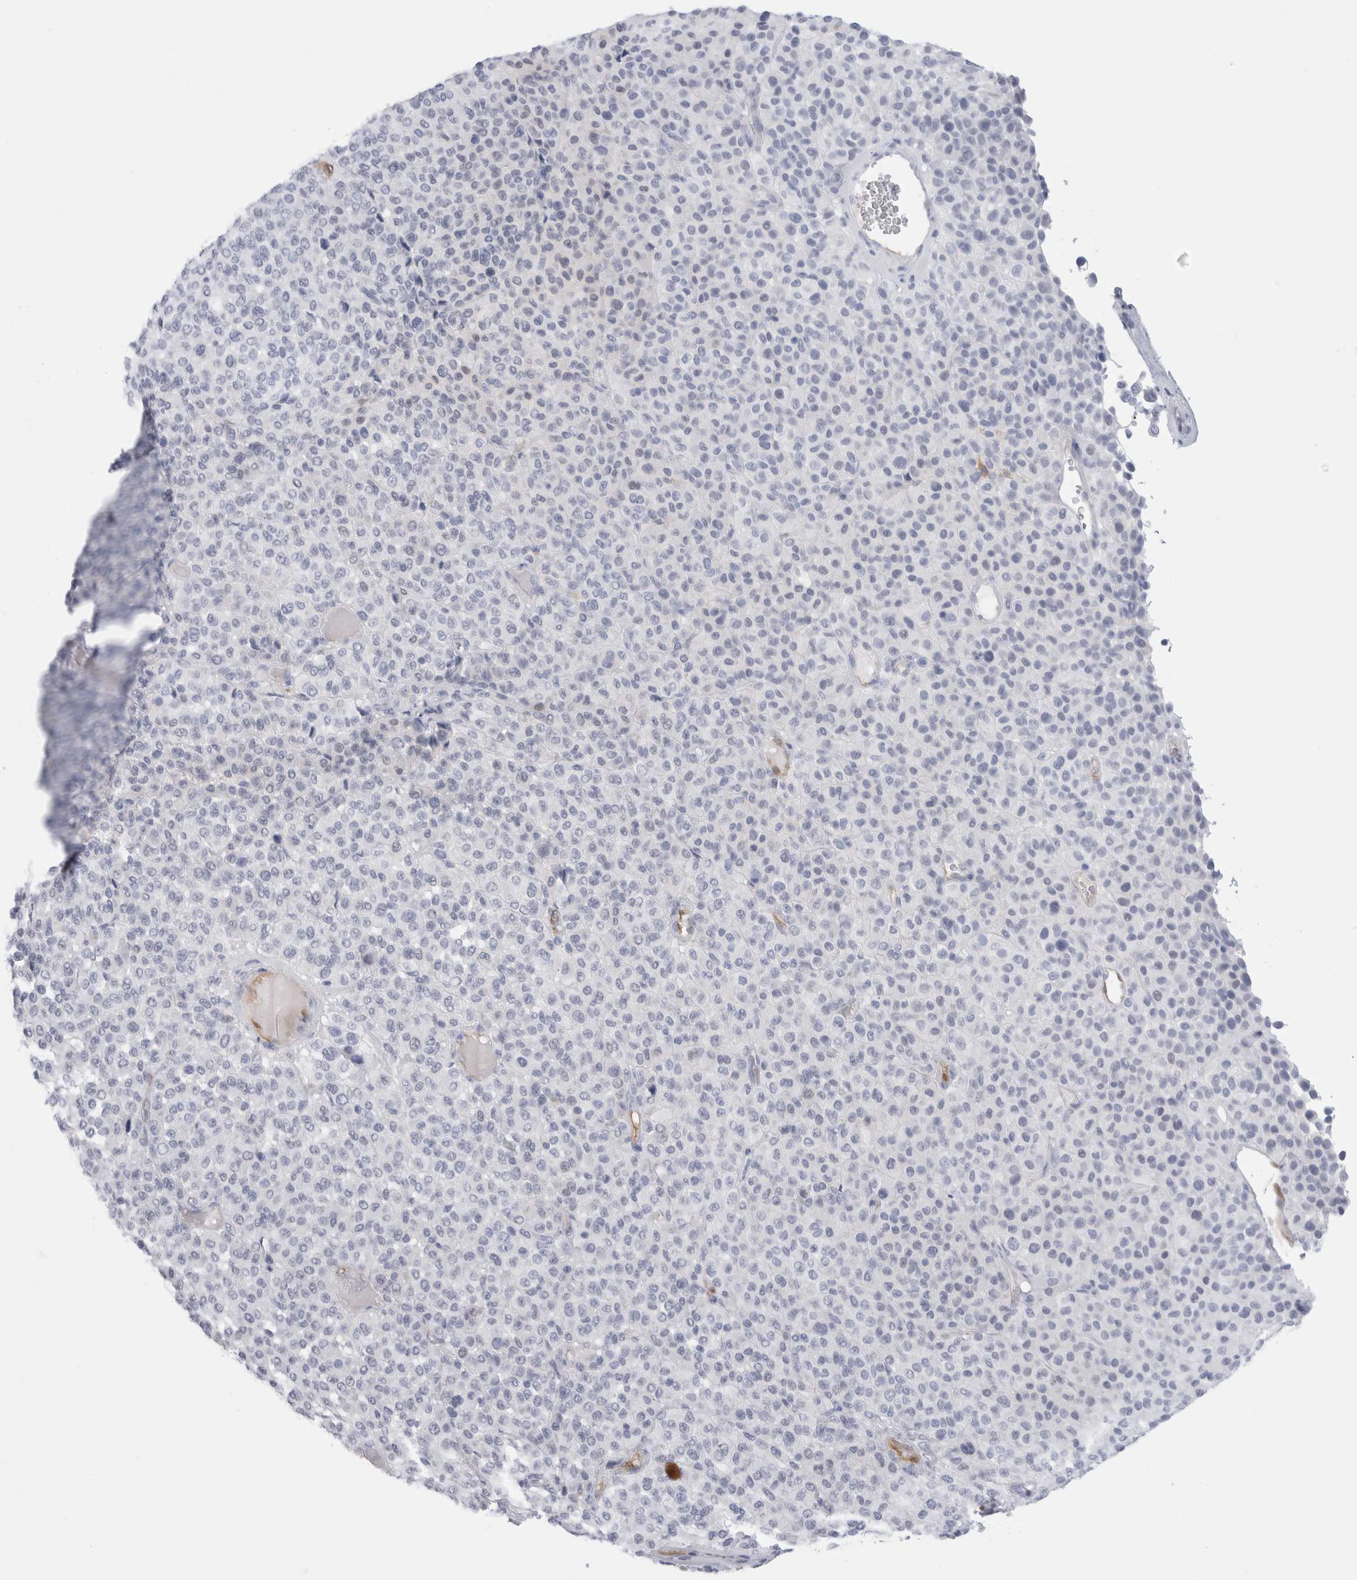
{"staining": {"intensity": "negative", "quantity": "none", "location": "none"}, "tissue": "melanoma", "cell_type": "Tumor cells", "image_type": "cancer", "snomed": [{"axis": "morphology", "description": "Malignant melanoma, Metastatic site"}, {"axis": "topography", "description": "Pancreas"}], "caption": "High power microscopy photomicrograph of an IHC micrograph of malignant melanoma (metastatic site), revealing no significant positivity in tumor cells.", "gene": "NAPEPLD", "patient": {"sex": "female", "age": 30}}